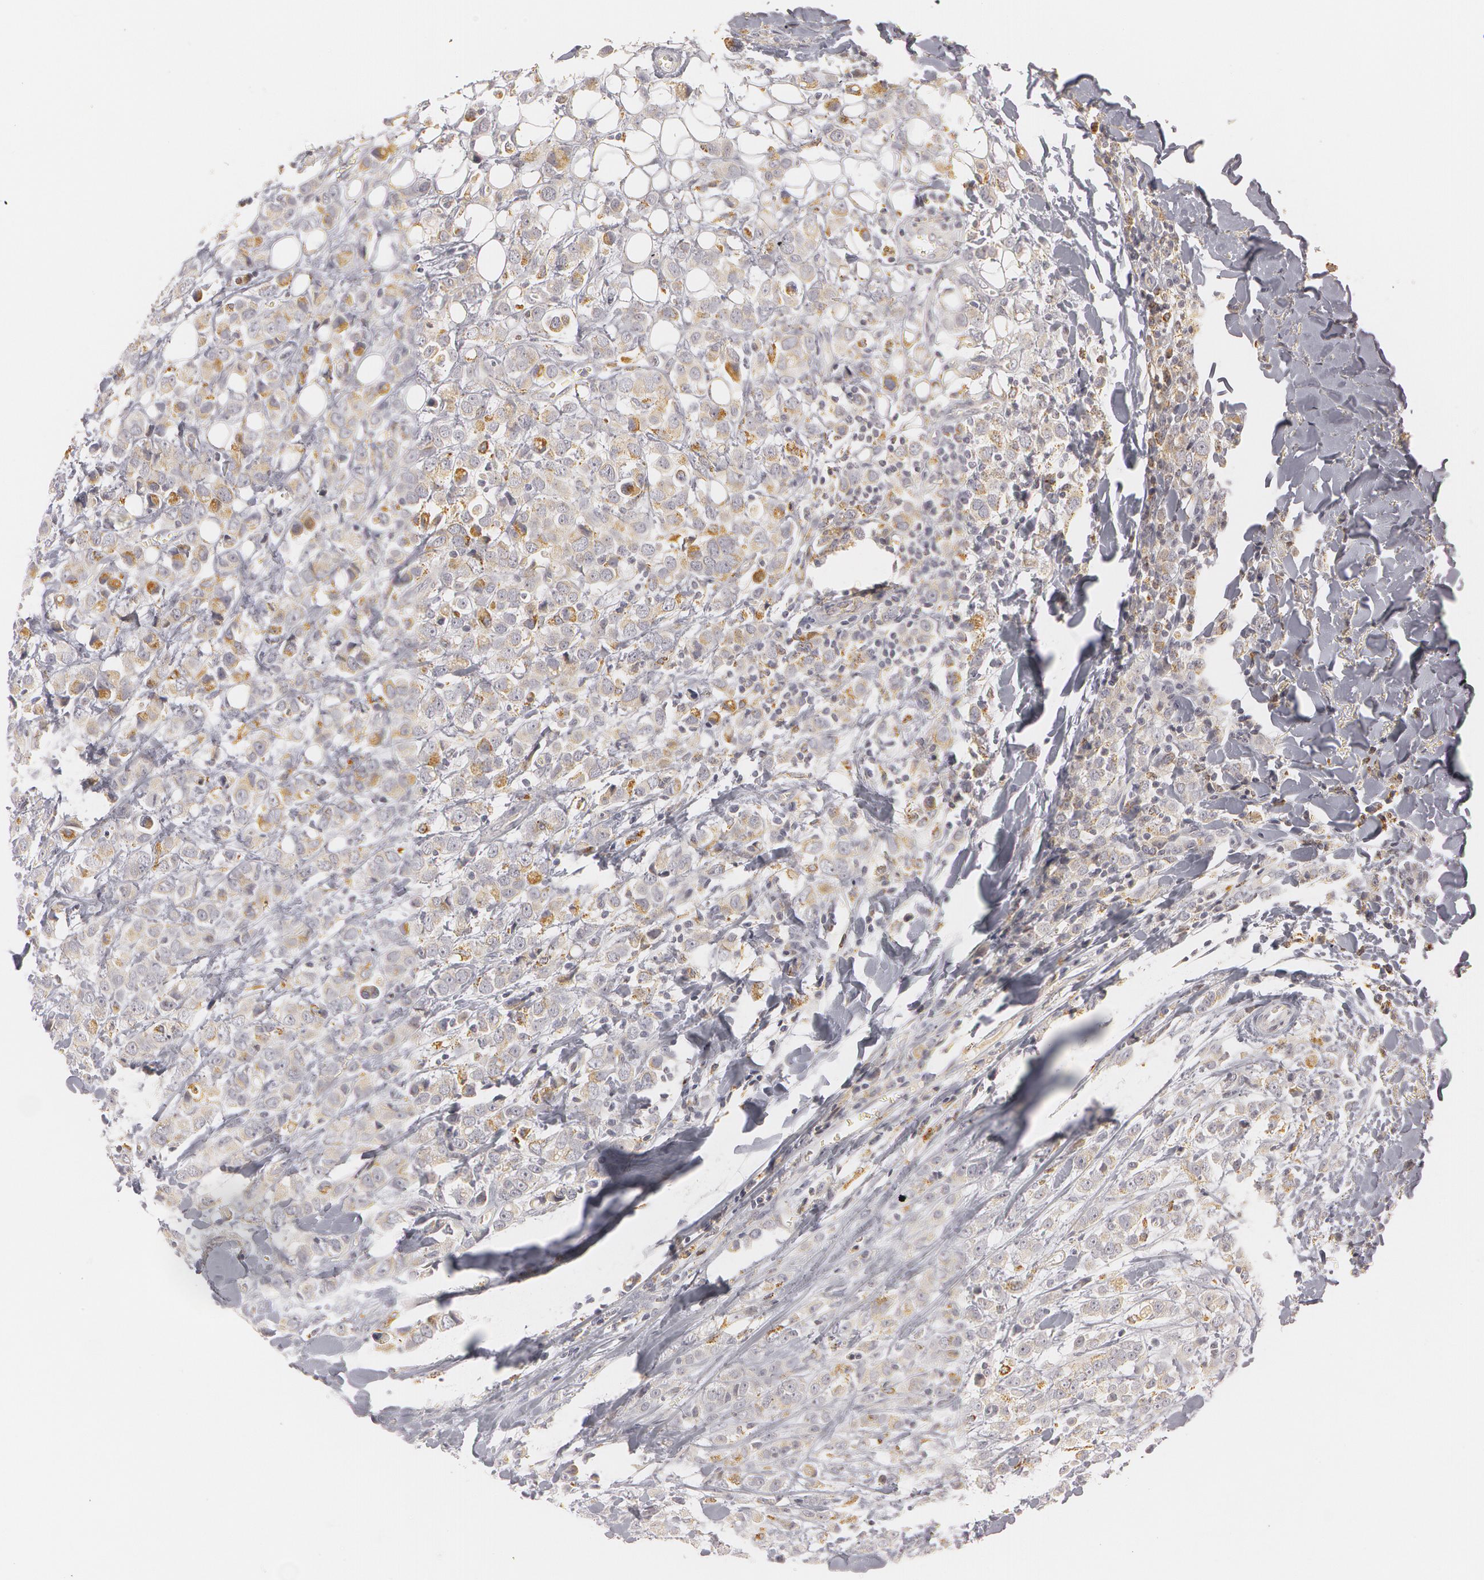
{"staining": {"intensity": "weak", "quantity": "25%-75%", "location": "cytoplasmic/membranous"}, "tissue": "breast cancer", "cell_type": "Tumor cells", "image_type": "cancer", "snomed": [{"axis": "morphology", "description": "Lobular carcinoma"}, {"axis": "topography", "description": "Breast"}], "caption": "The histopathology image shows immunohistochemical staining of breast lobular carcinoma. There is weak cytoplasmic/membranous staining is present in about 25%-75% of tumor cells.", "gene": "C7", "patient": {"sex": "female", "age": 57}}